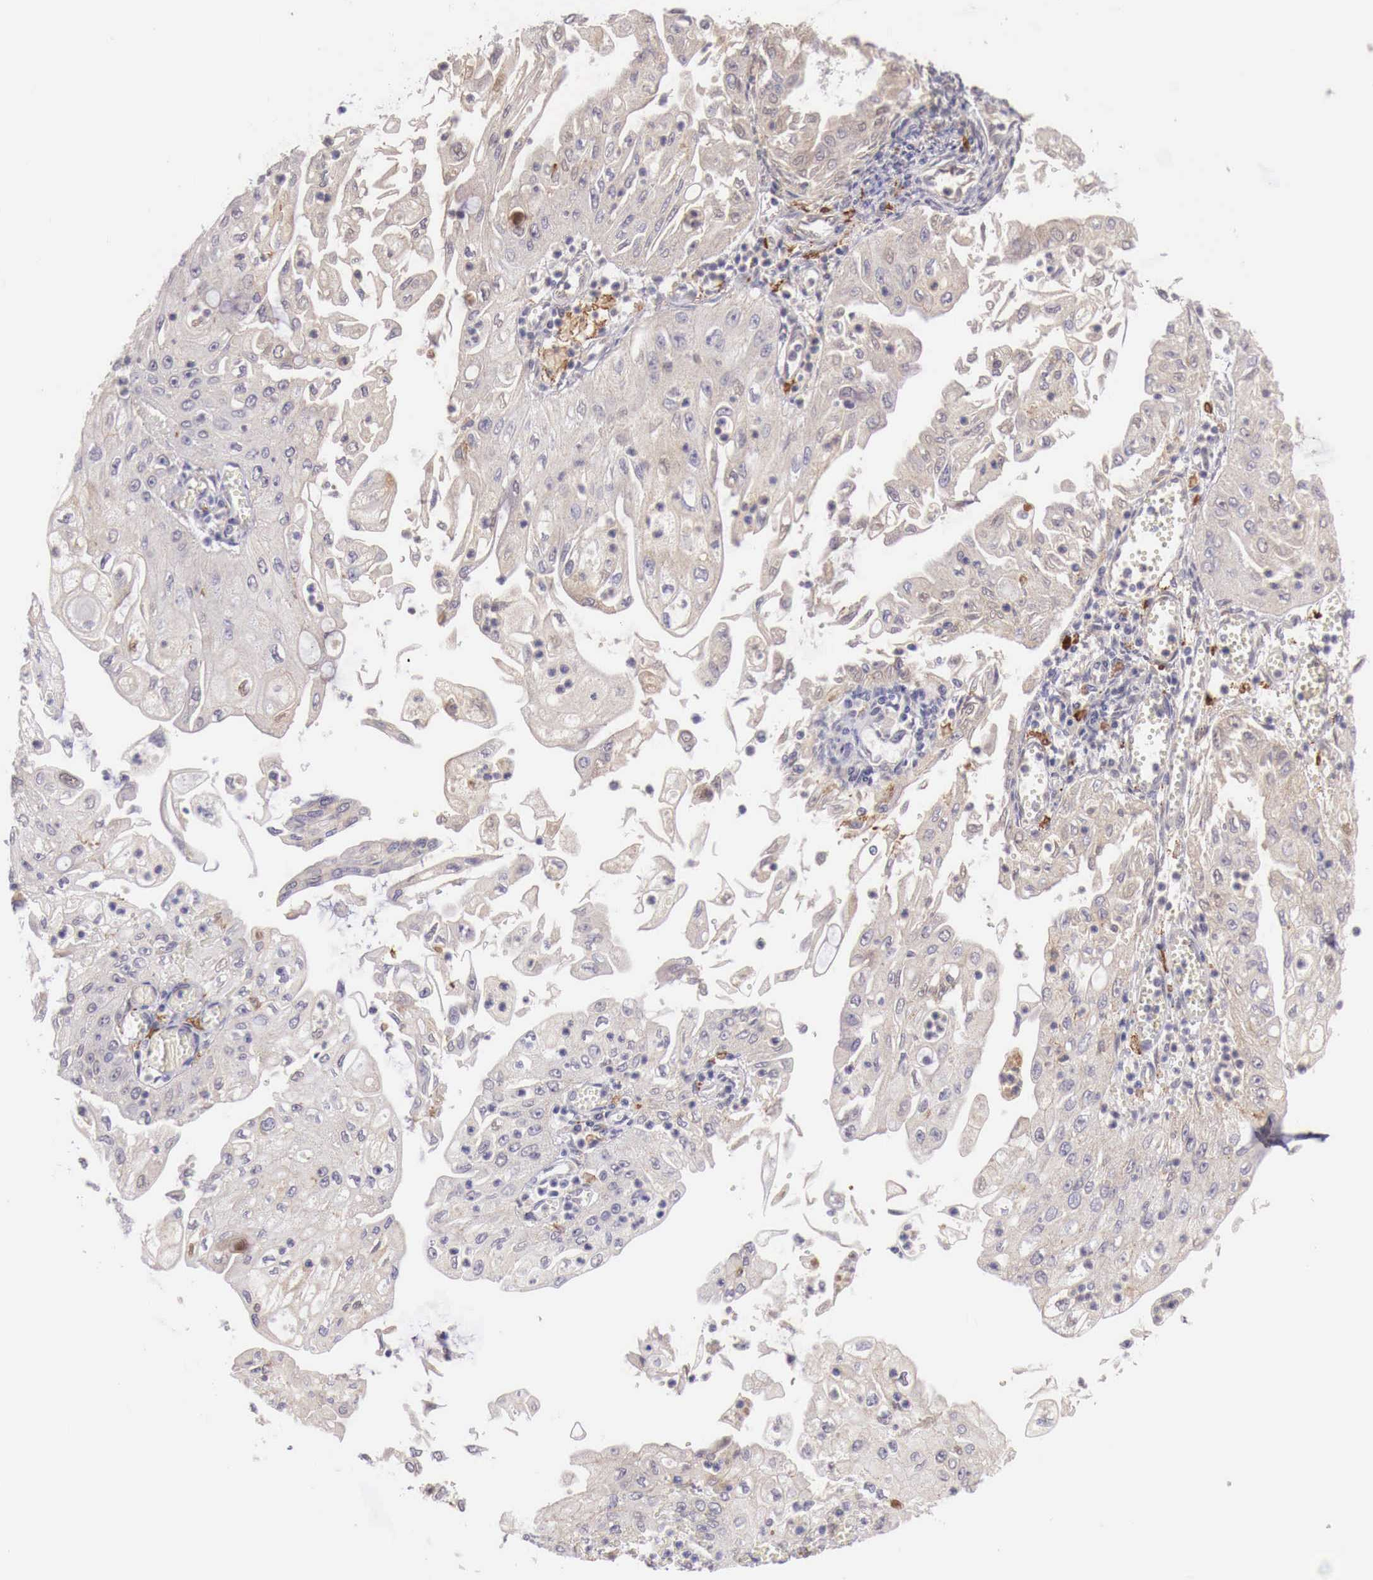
{"staining": {"intensity": "weak", "quantity": "25%-75%", "location": "cytoplasmic/membranous"}, "tissue": "endometrial cancer", "cell_type": "Tumor cells", "image_type": "cancer", "snomed": [{"axis": "morphology", "description": "Adenocarcinoma, NOS"}, {"axis": "topography", "description": "Endometrium"}], "caption": "Endometrial cancer (adenocarcinoma) stained with immunohistochemistry (IHC) demonstrates weak cytoplasmic/membranous positivity in about 25%-75% of tumor cells.", "gene": "CHRDL1", "patient": {"sex": "female", "age": 75}}